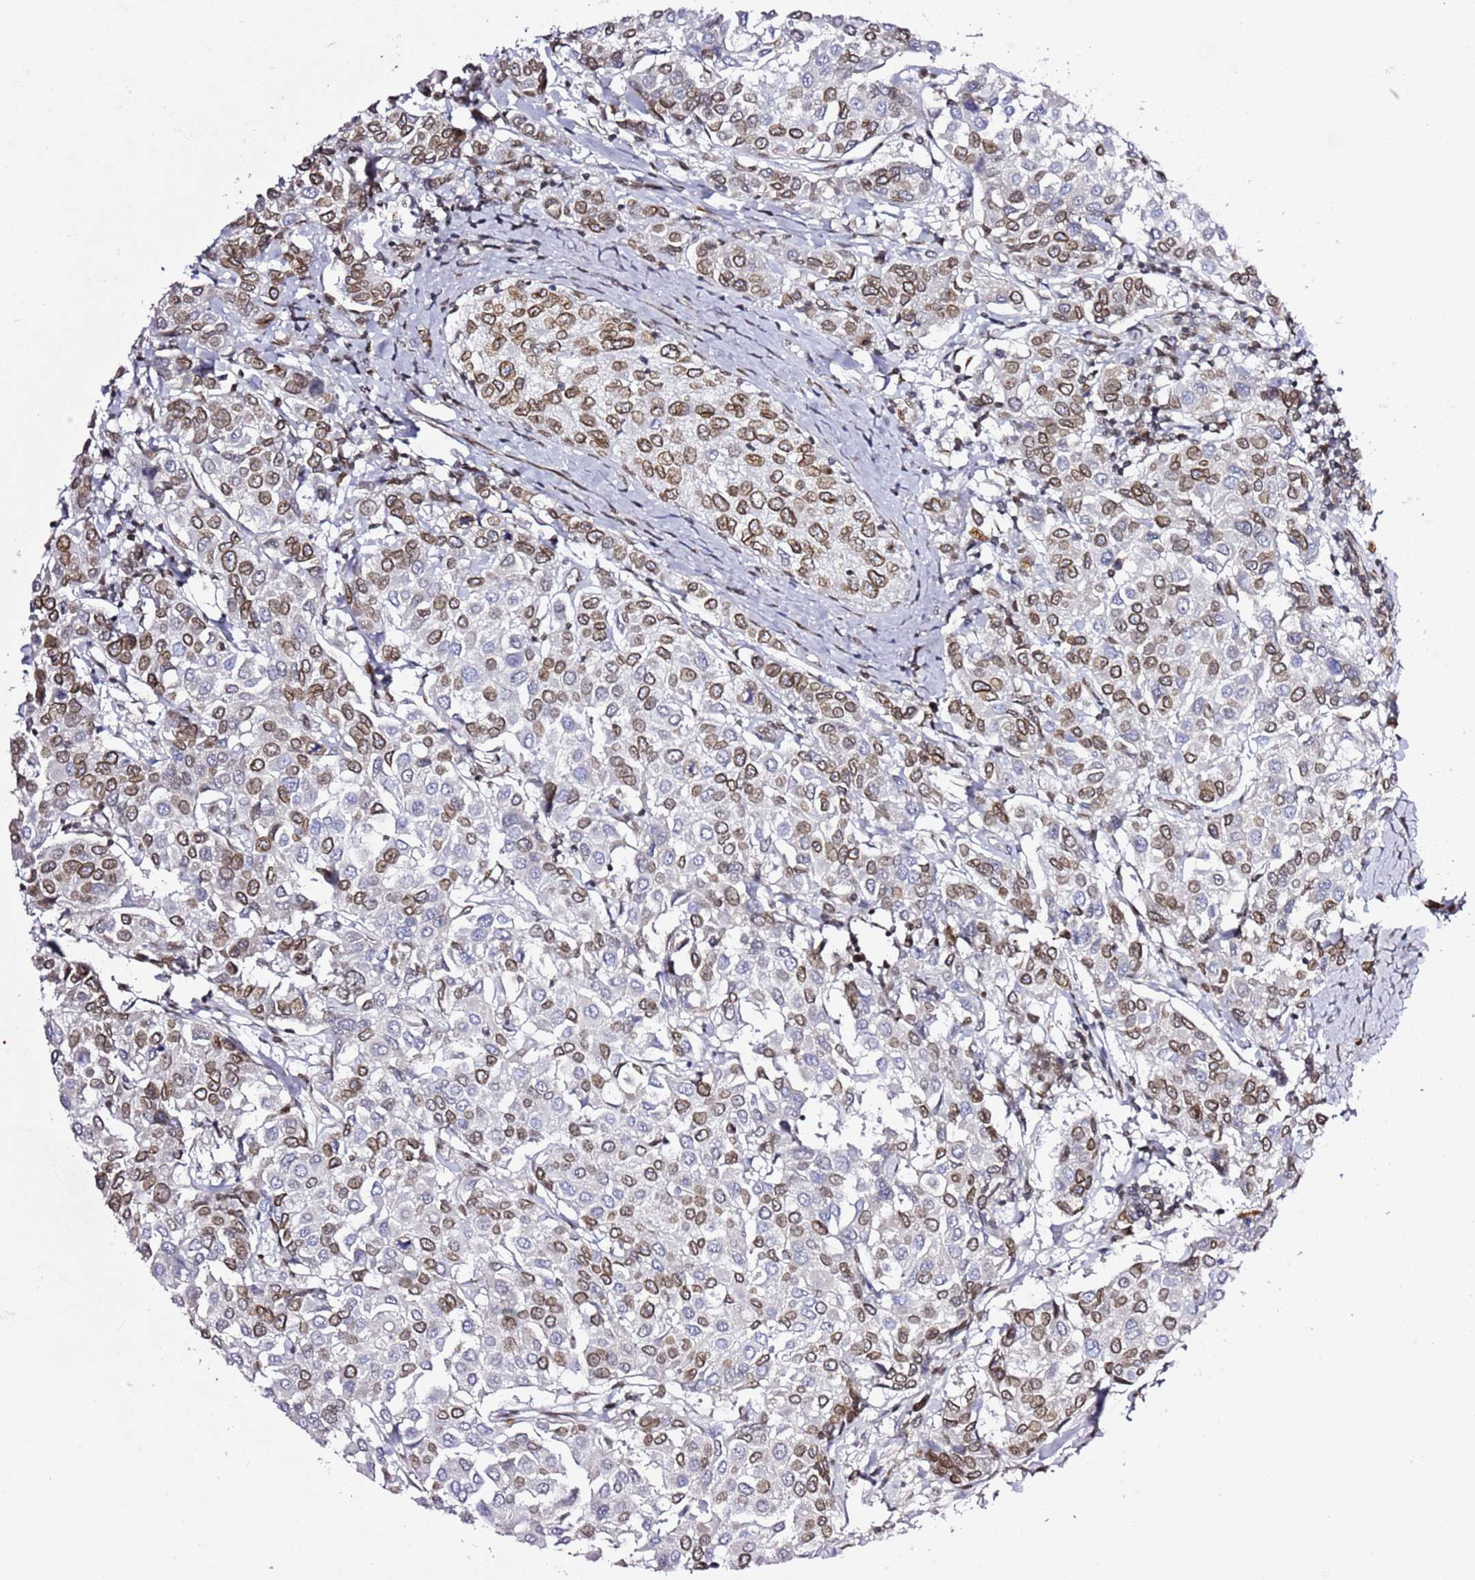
{"staining": {"intensity": "moderate", "quantity": ">75%", "location": "cytoplasmic/membranous,nuclear"}, "tissue": "breast cancer", "cell_type": "Tumor cells", "image_type": "cancer", "snomed": [{"axis": "morphology", "description": "Duct carcinoma"}, {"axis": "topography", "description": "Breast"}], "caption": "Protein staining exhibits moderate cytoplasmic/membranous and nuclear positivity in about >75% of tumor cells in breast cancer (intraductal carcinoma). The staining was performed using DAB (3,3'-diaminobenzidine) to visualize the protein expression in brown, while the nuclei were stained in blue with hematoxylin (Magnification: 20x).", "gene": "POU6F1", "patient": {"sex": "female", "age": 55}}